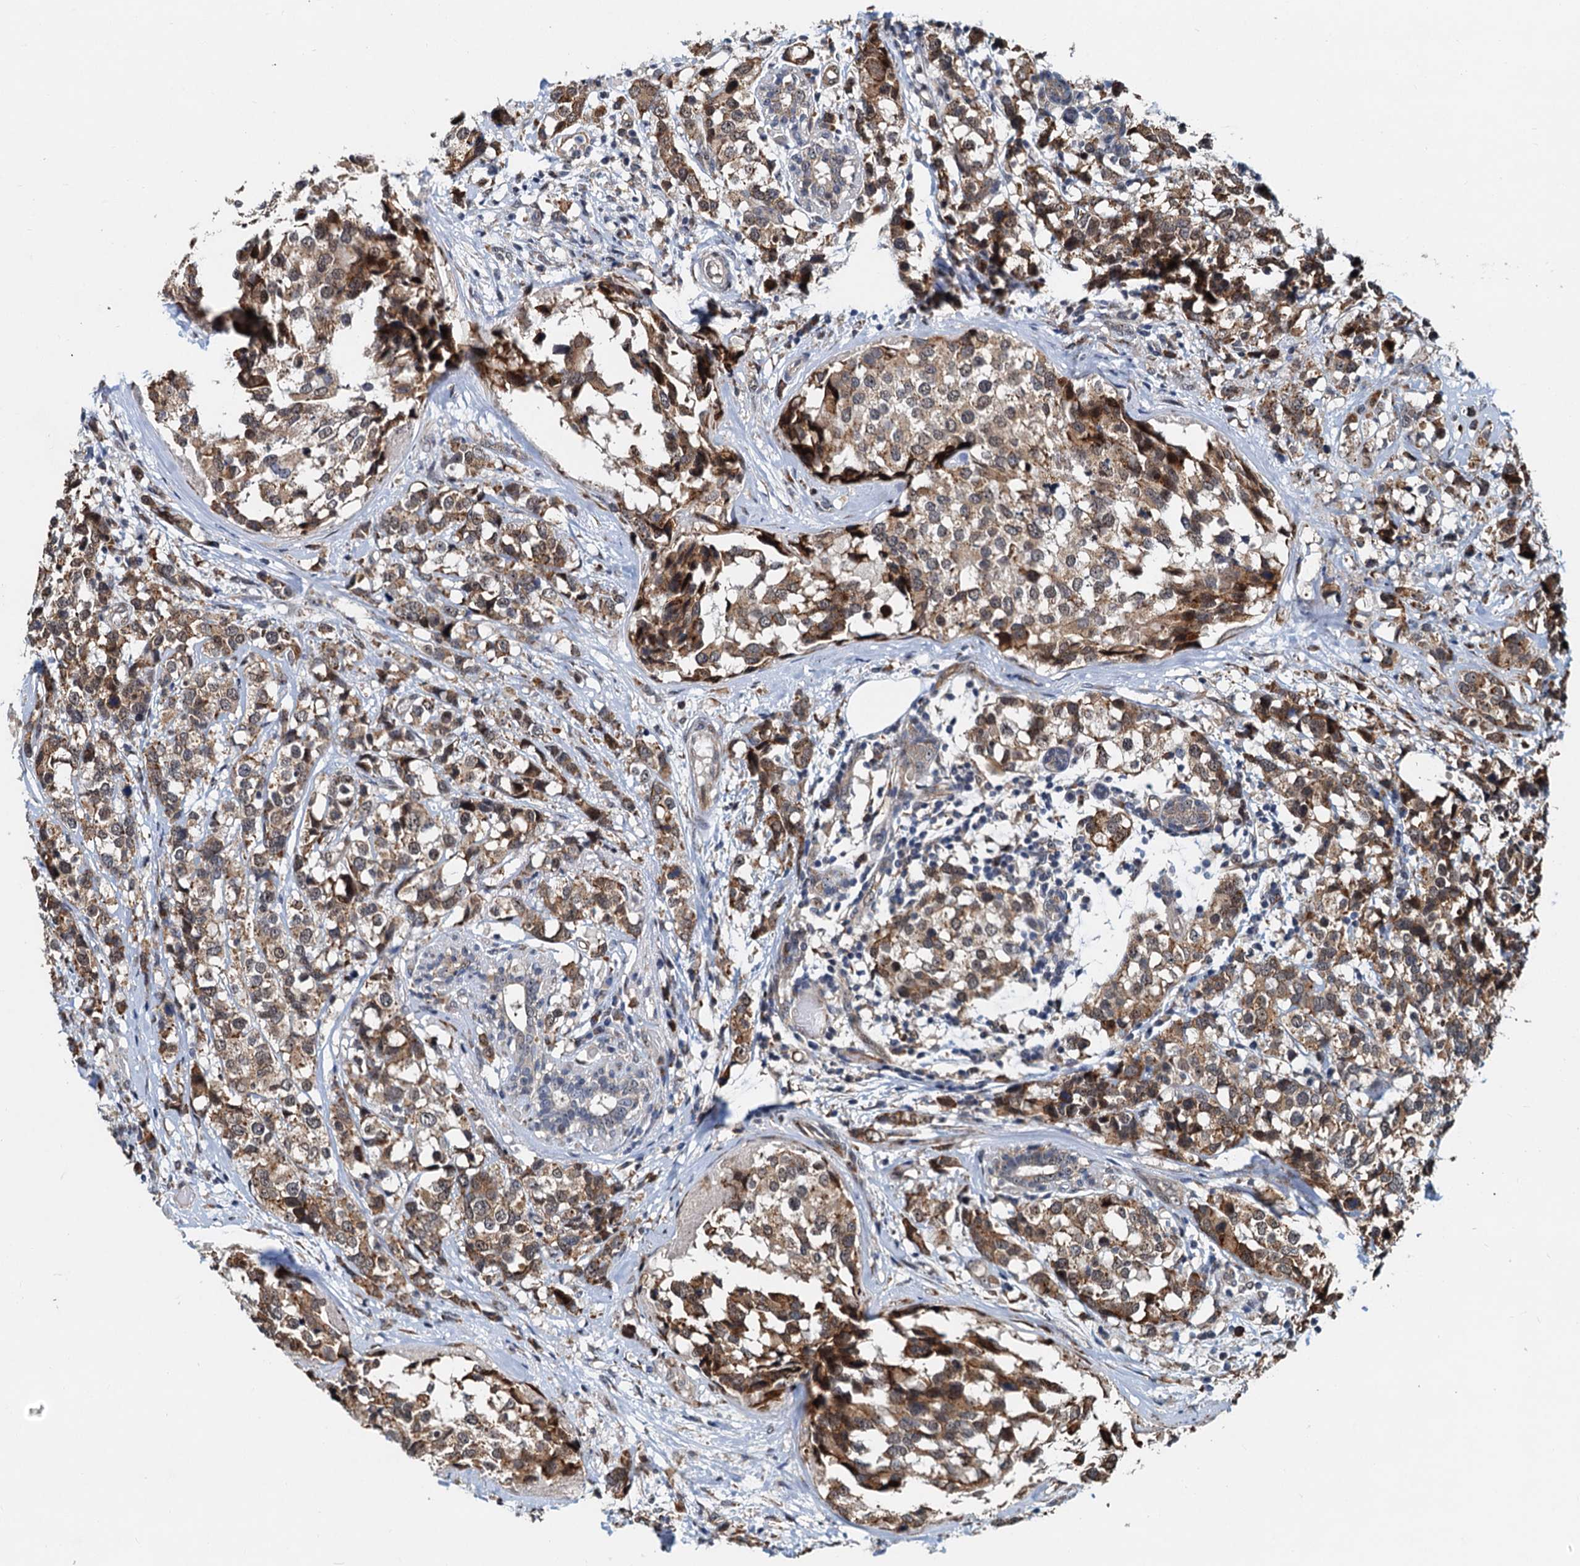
{"staining": {"intensity": "moderate", "quantity": ">75%", "location": "cytoplasmic/membranous"}, "tissue": "breast cancer", "cell_type": "Tumor cells", "image_type": "cancer", "snomed": [{"axis": "morphology", "description": "Lobular carcinoma"}, {"axis": "topography", "description": "Breast"}], "caption": "The micrograph demonstrates staining of breast cancer, revealing moderate cytoplasmic/membranous protein staining (brown color) within tumor cells.", "gene": "DNAJC21", "patient": {"sex": "female", "age": 59}}